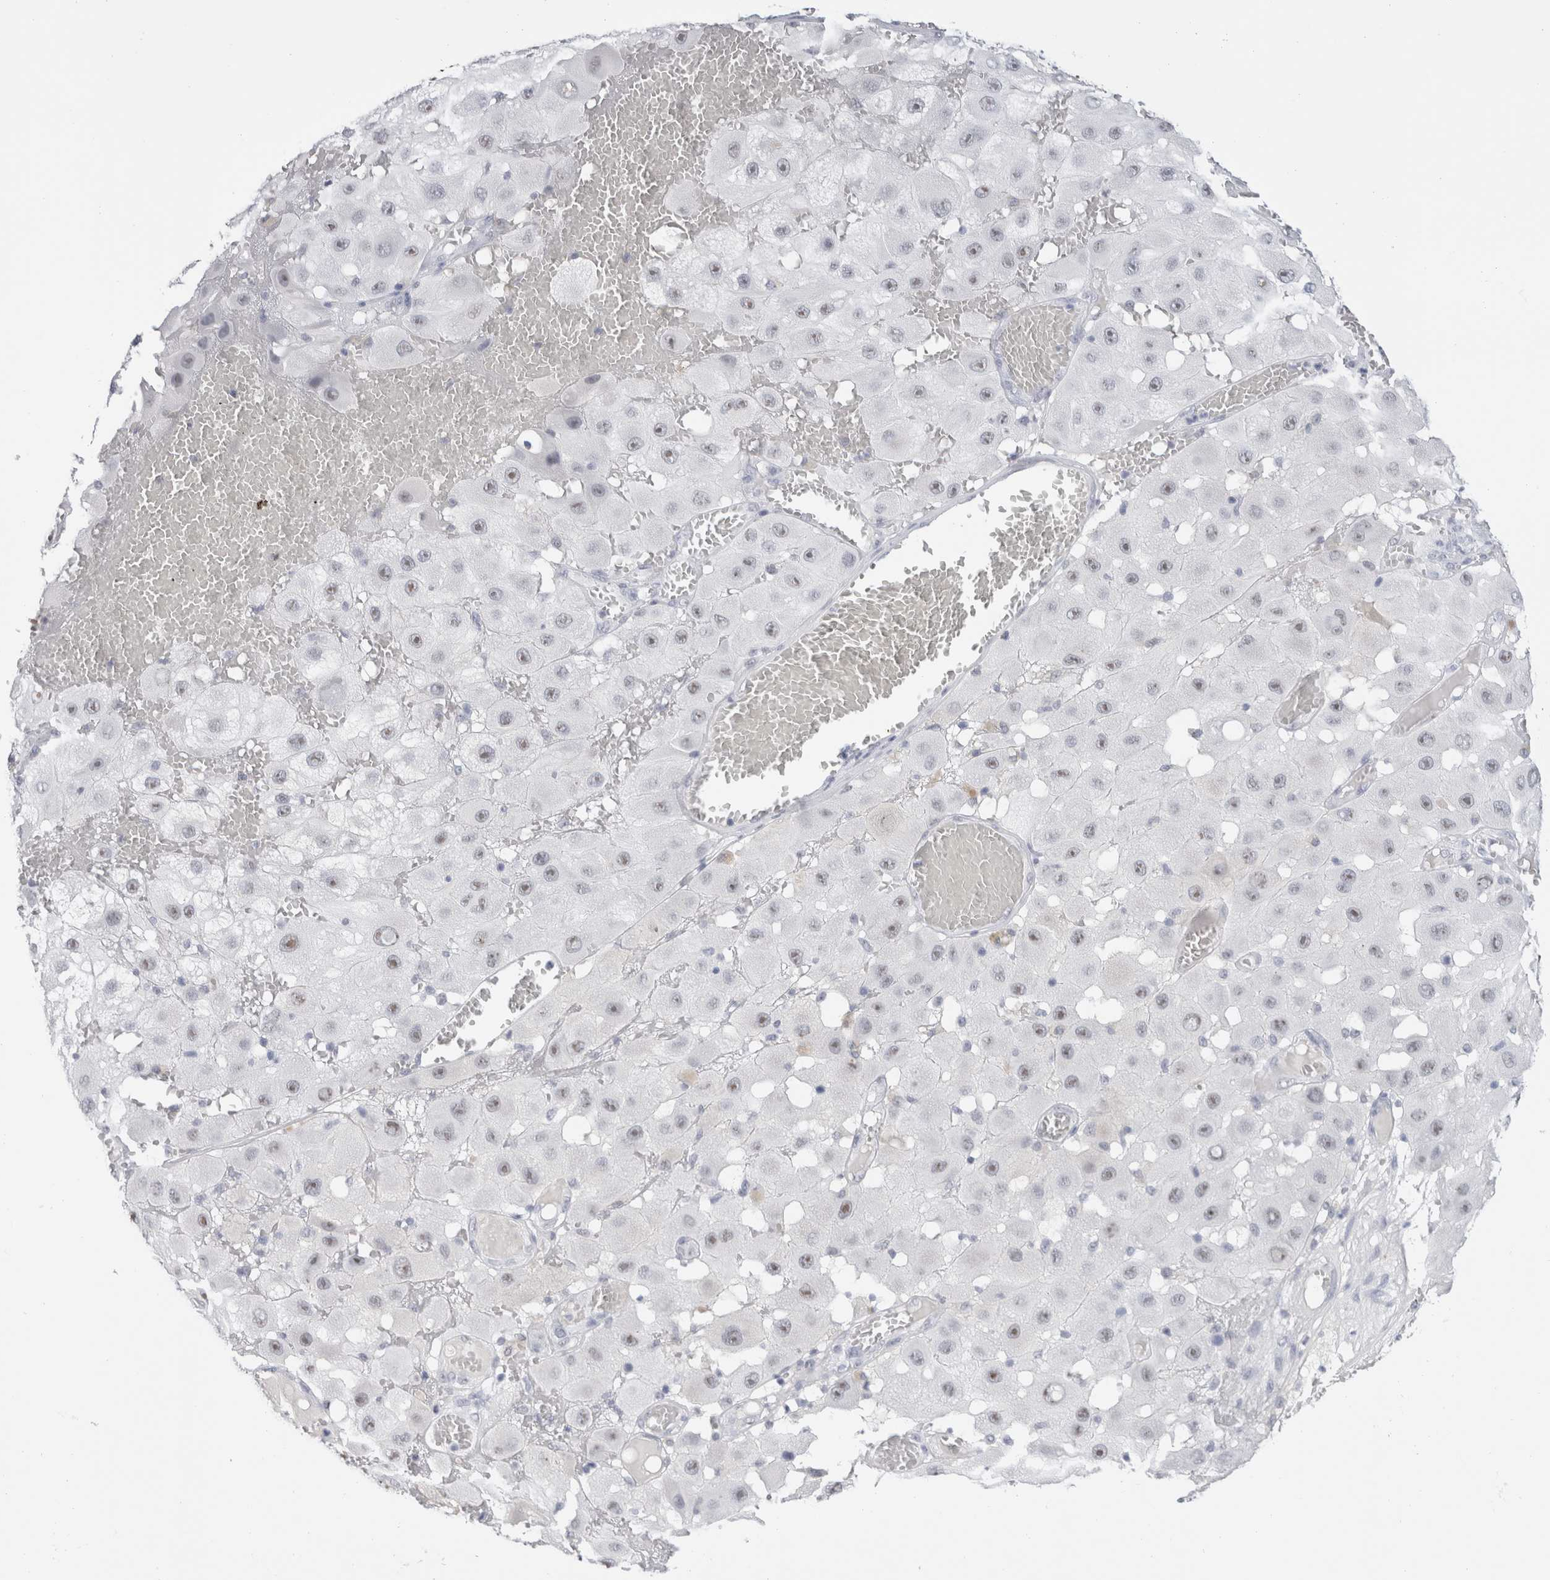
{"staining": {"intensity": "weak", "quantity": "25%-75%", "location": "nuclear"}, "tissue": "melanoma", "cell_type": "Tumor cells", "image_type": "cancer", "snomed": [{"axis": "morphology", "description": "Malignant melanoma, NOS"}, {"axis": "topography", "description": "Skin"}], "caption": "This histopathology image displays melanoma stained with immunohistochemistry to label a protein in brown. The nuclear of tumor cells show weak positivity for the protein. Nuclei are counter-stained blue.", "gene": "CADM3", "patient": {"sex": "female", "age": 81}}